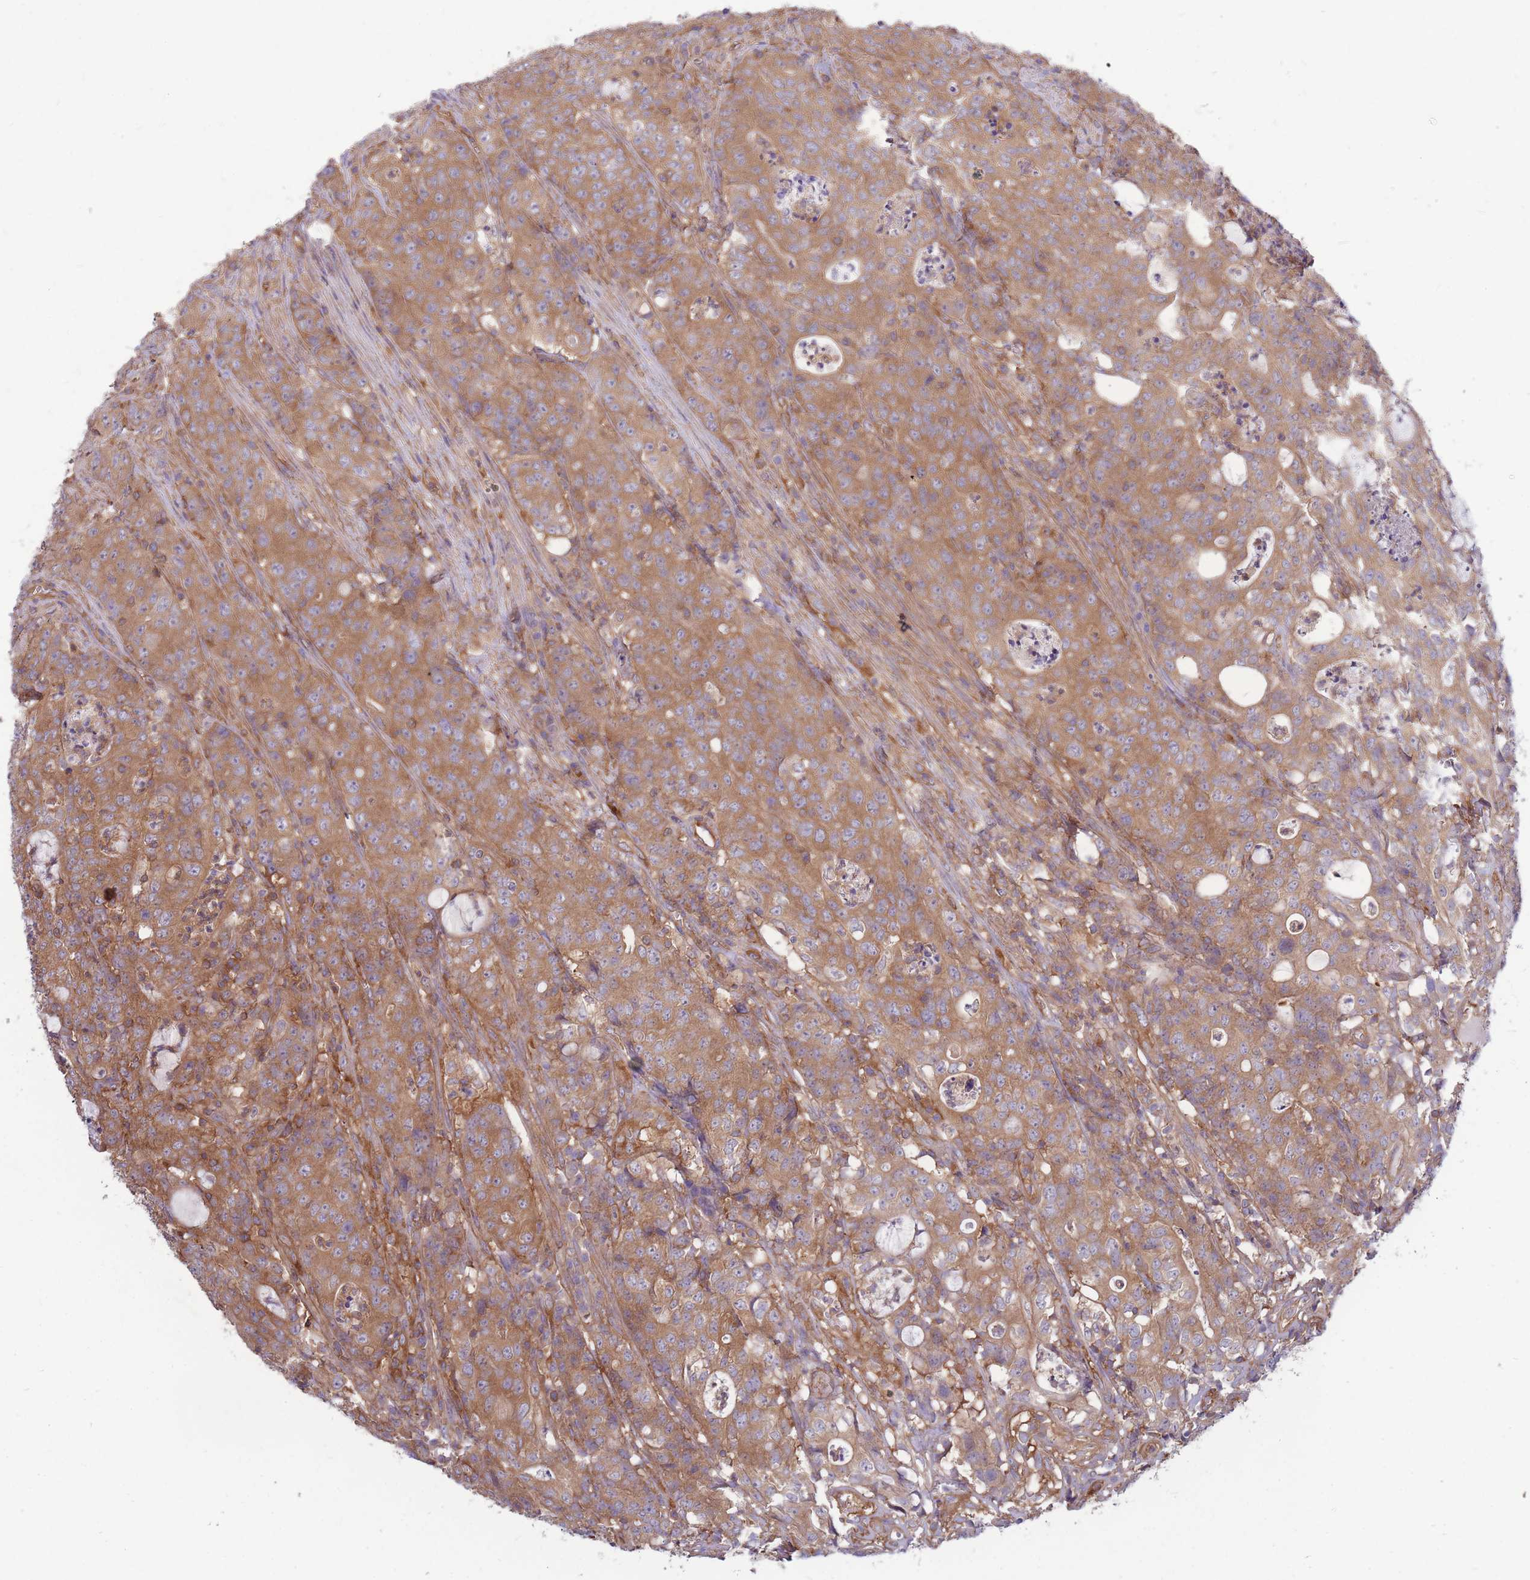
{"staining": {"intensity": "moderate", "quantity": ">75%", "location": "cytoplasmic/membranous"}, "tissue": "colorectal cancer", "cell_type": "Tumor cells", "image_type": "cancer", "snomed": [{"axis": "morphology", "description": "Adenocarcinoma, NOS"}, {"axis": "topography", "description": "Colon"}], "caption": "This is a photomicrograph of immunohistochemistry staining of colorectal adenocarcinoma, which shows moderate positivity in the cytoplasmic/membranous of tumor cells.", "gene": "GGA1", "patient": {"sex": "male", "age": 83}}